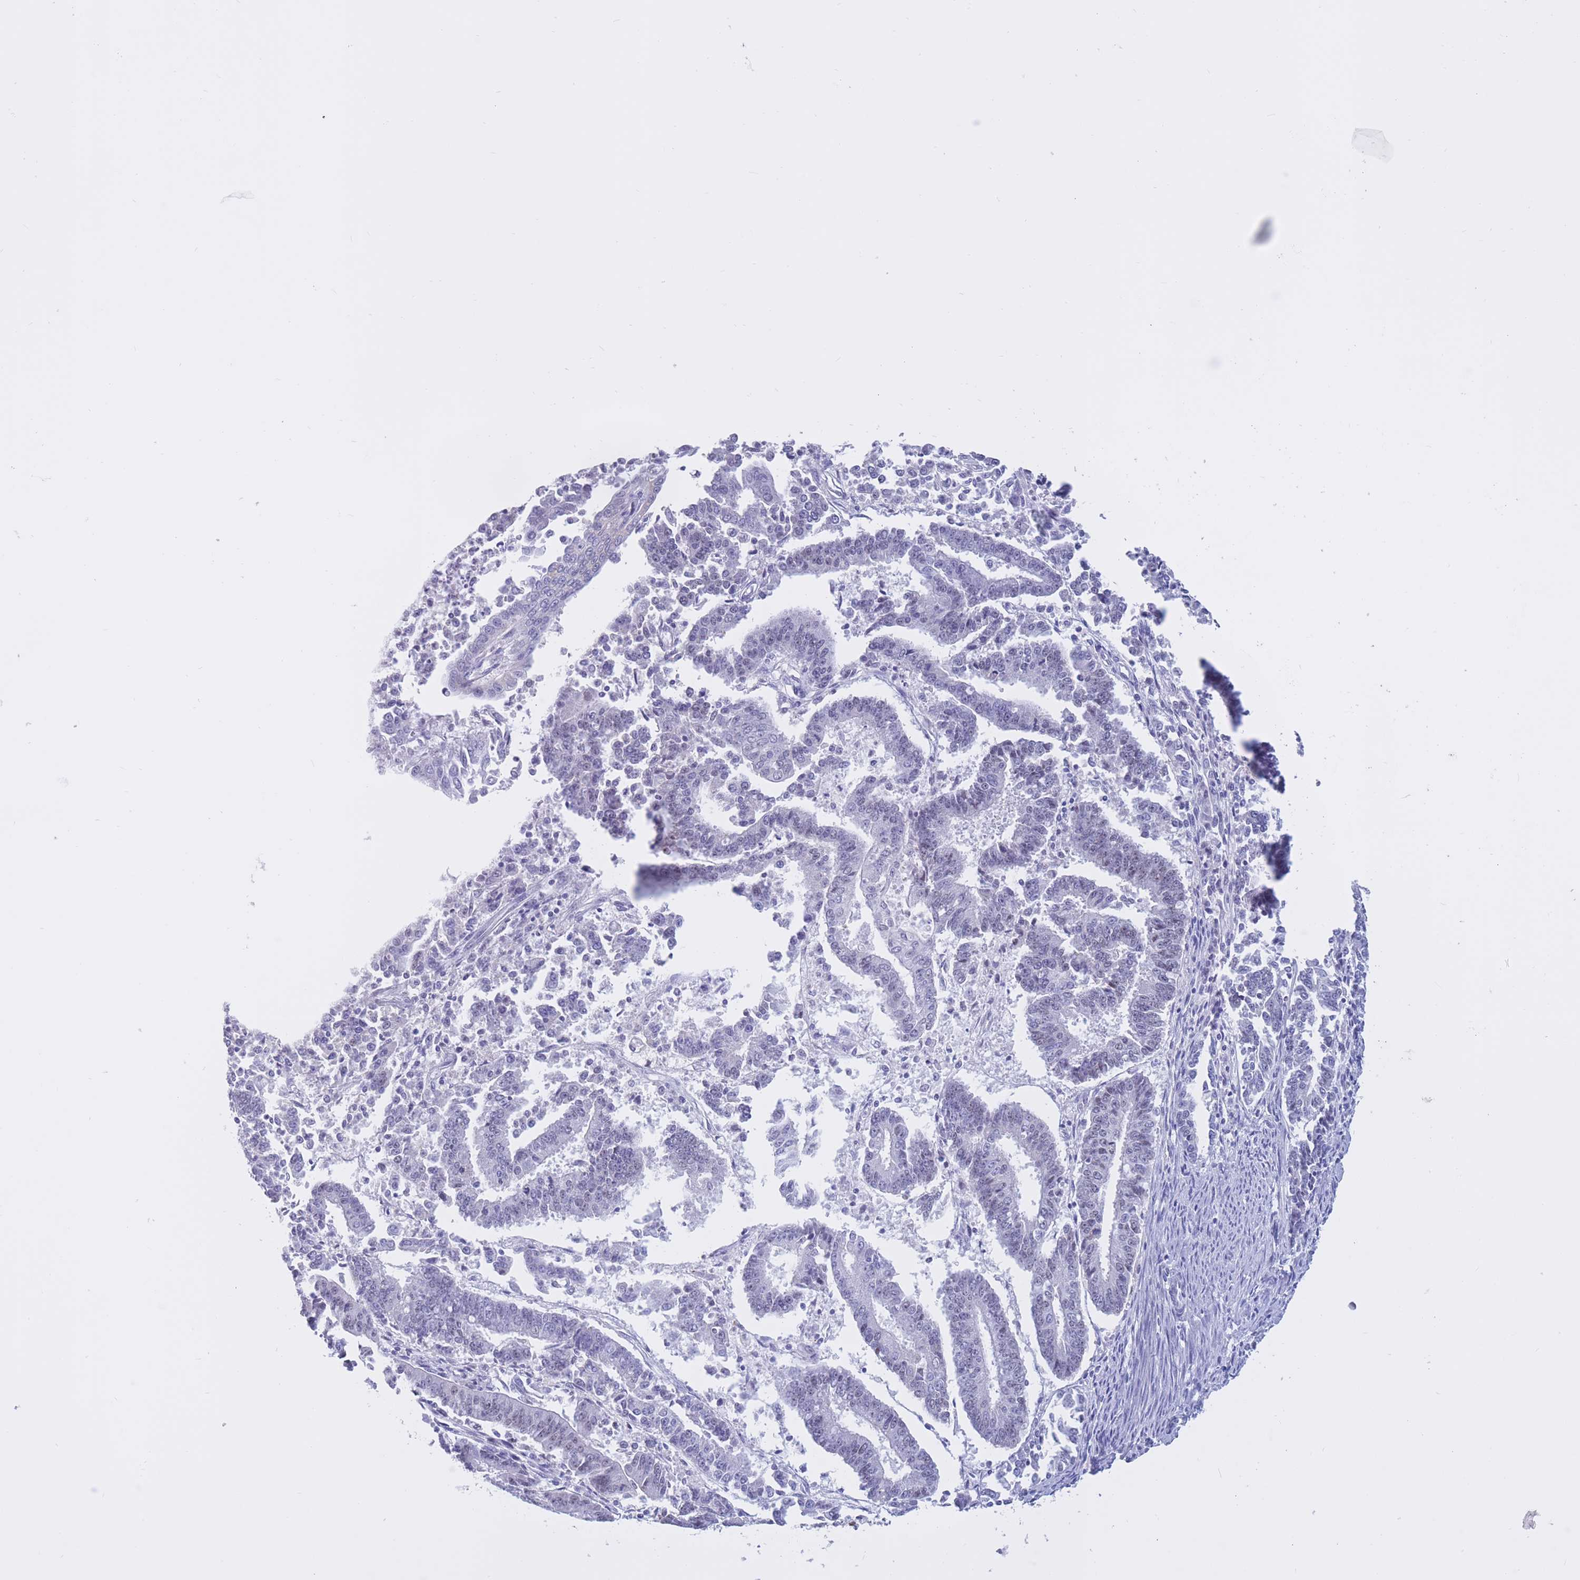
{"staining": {"intensity": "negative", "quantity": "none", "location": "none"}, "tissue": "endometrial cancer", "cell_type": "Tumor cells", "image_type": "cancer", "snomed": [{"axis": "morphology", "description": "Adenocarcinoma, NOS"}, {"axis": "topography", "description": "Endometrium"}], "caption": "A high-resolution histopathology image shows immunohistochemistry staining of endometrial cancer (adenocarcinoma), which shows no significant positivity in tumor cells.", "gene": "BOP1", "patient": {"sex": "female", "age": 73}}